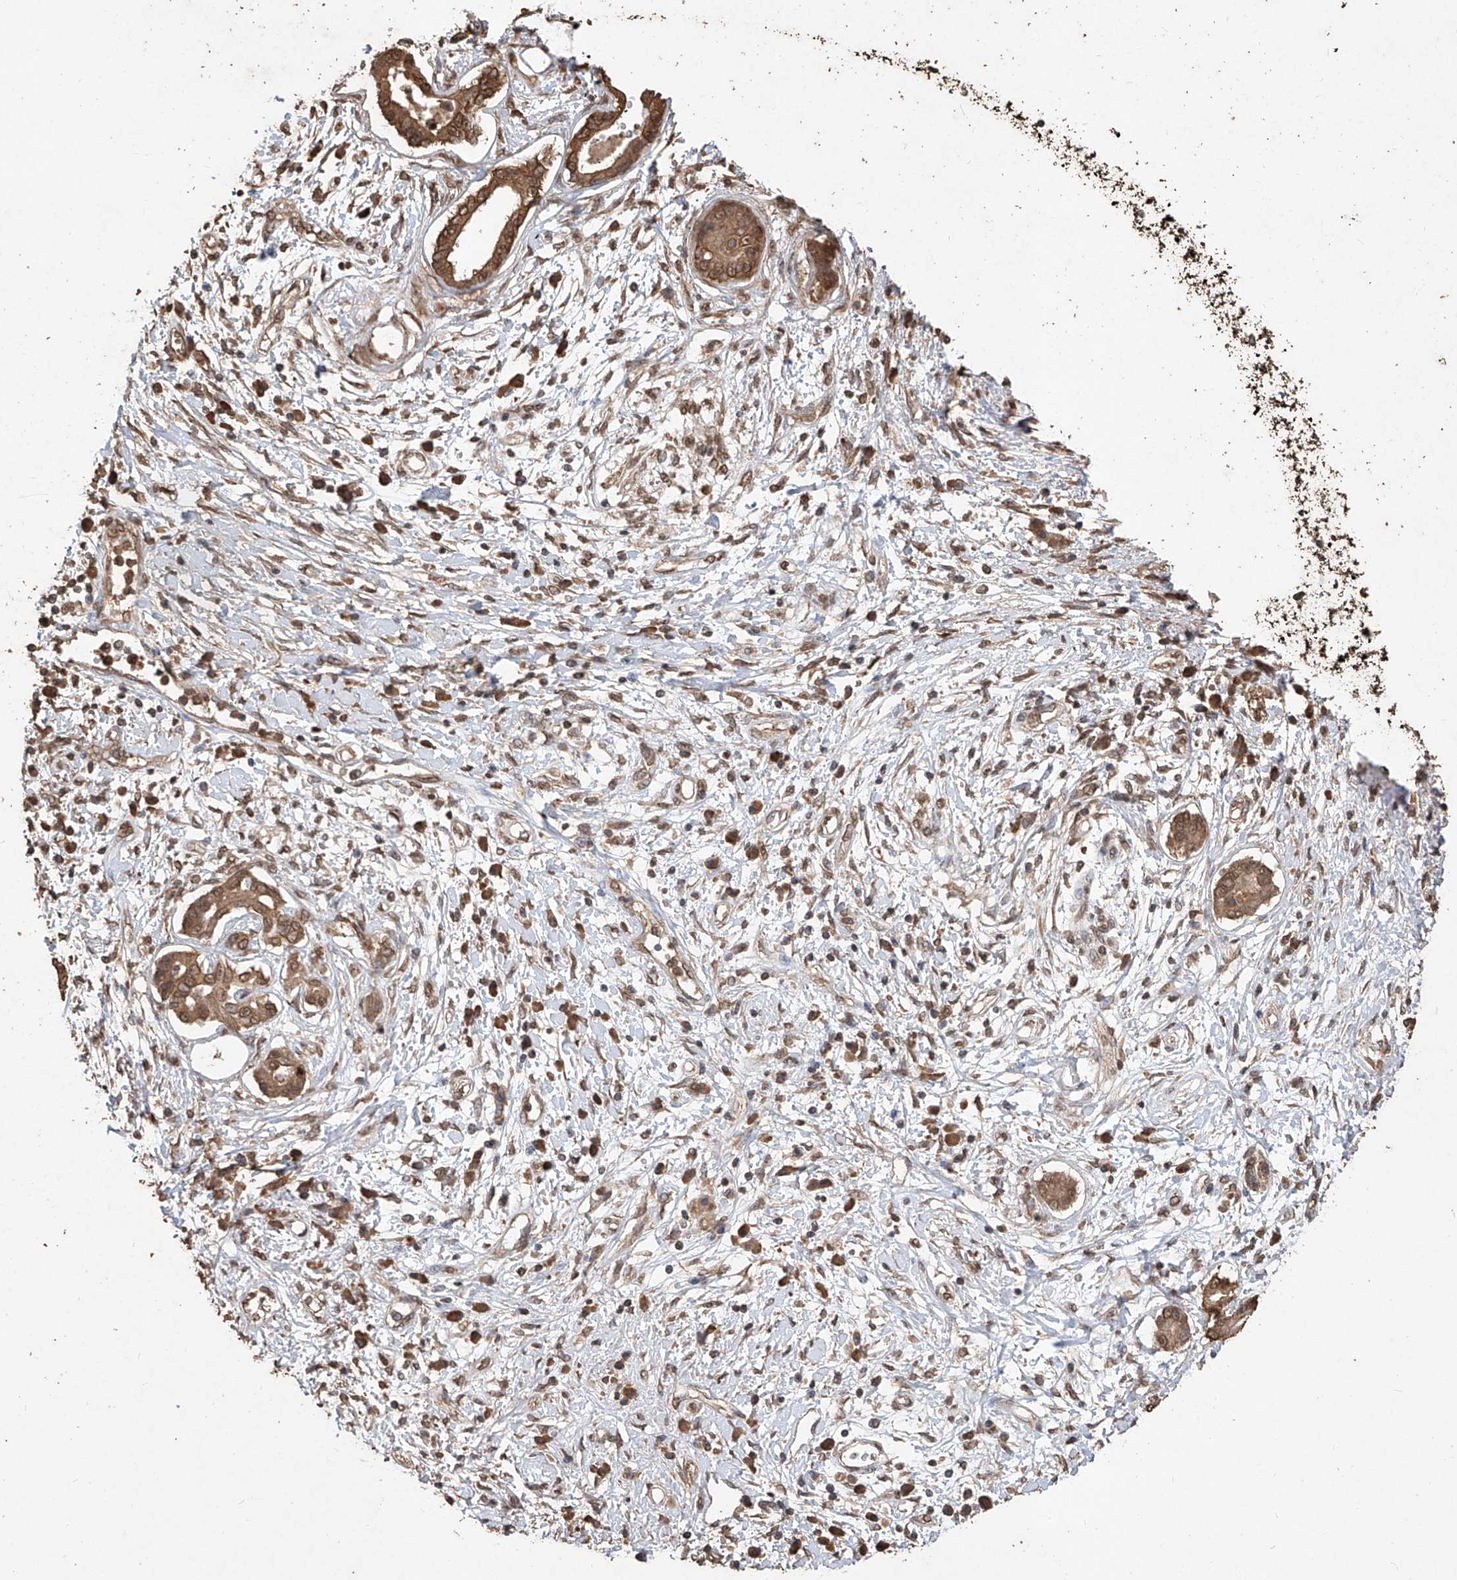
{"staining": {"intensity": "moderate", "quantity": ">75%", "location": "cytoplasmic/membranous"}, "tissue": "pancreatic cancer", "cell_type": "Tumor cells", "image_type": "cancer", "snomed": [{"axis": "morphology", "description": "Adenocarcinoma, NOS"}, {"axis": "topography", "description": "Pancreas"}], "caption": "A brown stain highlights moderate cytoplasmic/membranous positivity of a protein in human pancreatic cancer tumor cells.", "gene": "ELOVL1", "patient": {"sex": "female", "age": 56}}